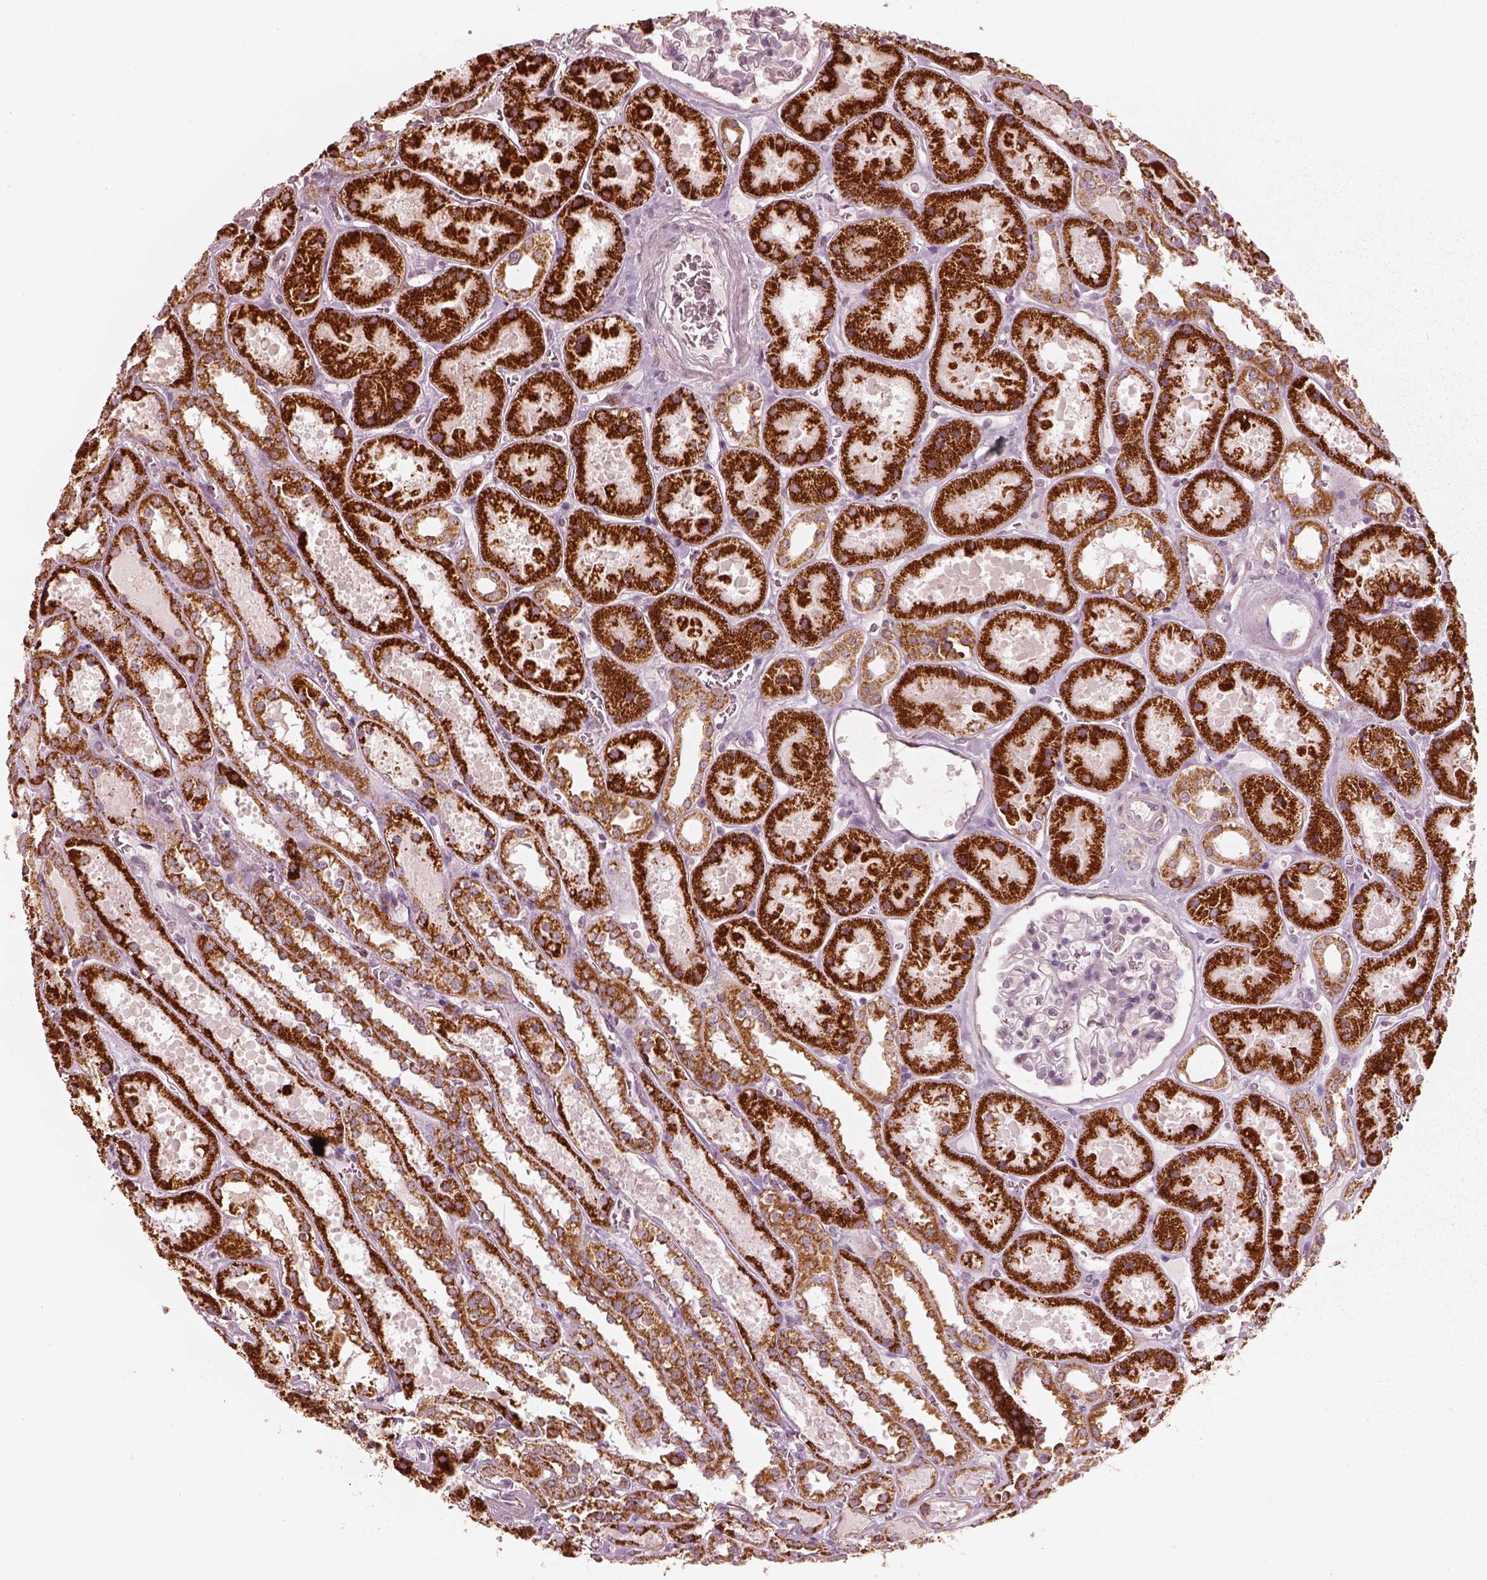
{"staining": {"intensity": "moderate", "quantity": "<25%", "location": "cytoplasmic/membranous"}, "tissue": "kidney", "cell_type": "Cells in glomeruli", "image_type": "normal", "snomed": [{"axis": "morphology", "description": "Normal tissue, NOS"}, {"axis": "topography", "description": "Kidney"}], "caption": "Human kidney stained for a protein (brown) demonstrates moderate cytoplasmic/membranous positive positivity in about <25% of cells in glomeruli.", "gene": "ENTPD6", "patient": {"sex": "female", "age": 41}}